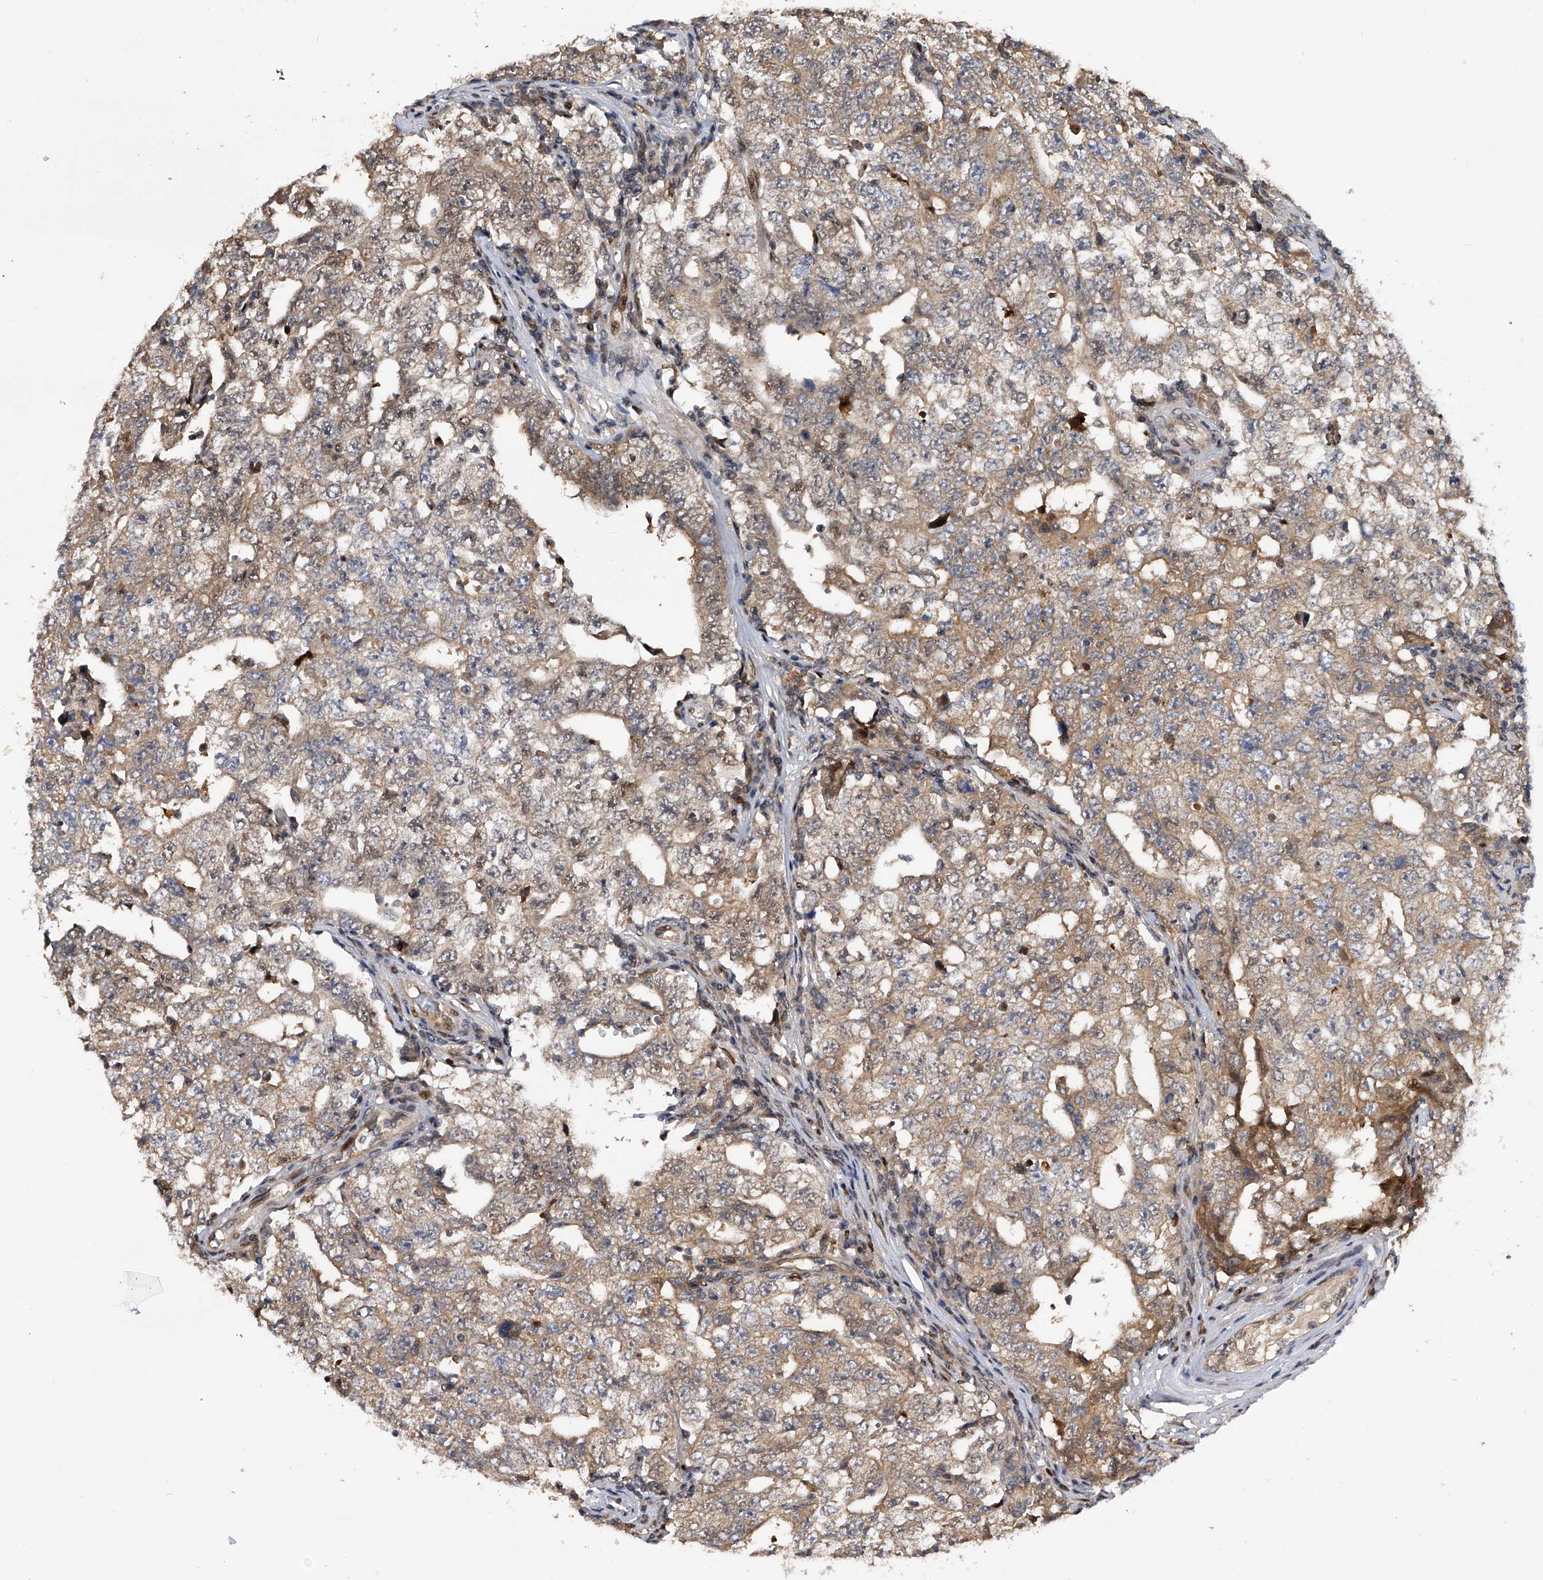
{"staining": {"intensity": "moderate", "quantity": ">75%", "location": "cytoplasmic/membranous"}, "tissue": "testis cancer", "cell_type": "Tumor cells", "image_type": "cancer", "snomed": [{"axis": "morphology", "description": "Carcinoma, Embryonal, NOS"}, {"axis": "topography", "description": "Testis"}], "caption": "This is a histology image of immunohistochemistry staining of testis cancer, which shows moderate expression in the cytoplasmic/membranous of tumor cells.", "gene": "RWDD2A", "patient": {"sex": "male", "age": 26}}